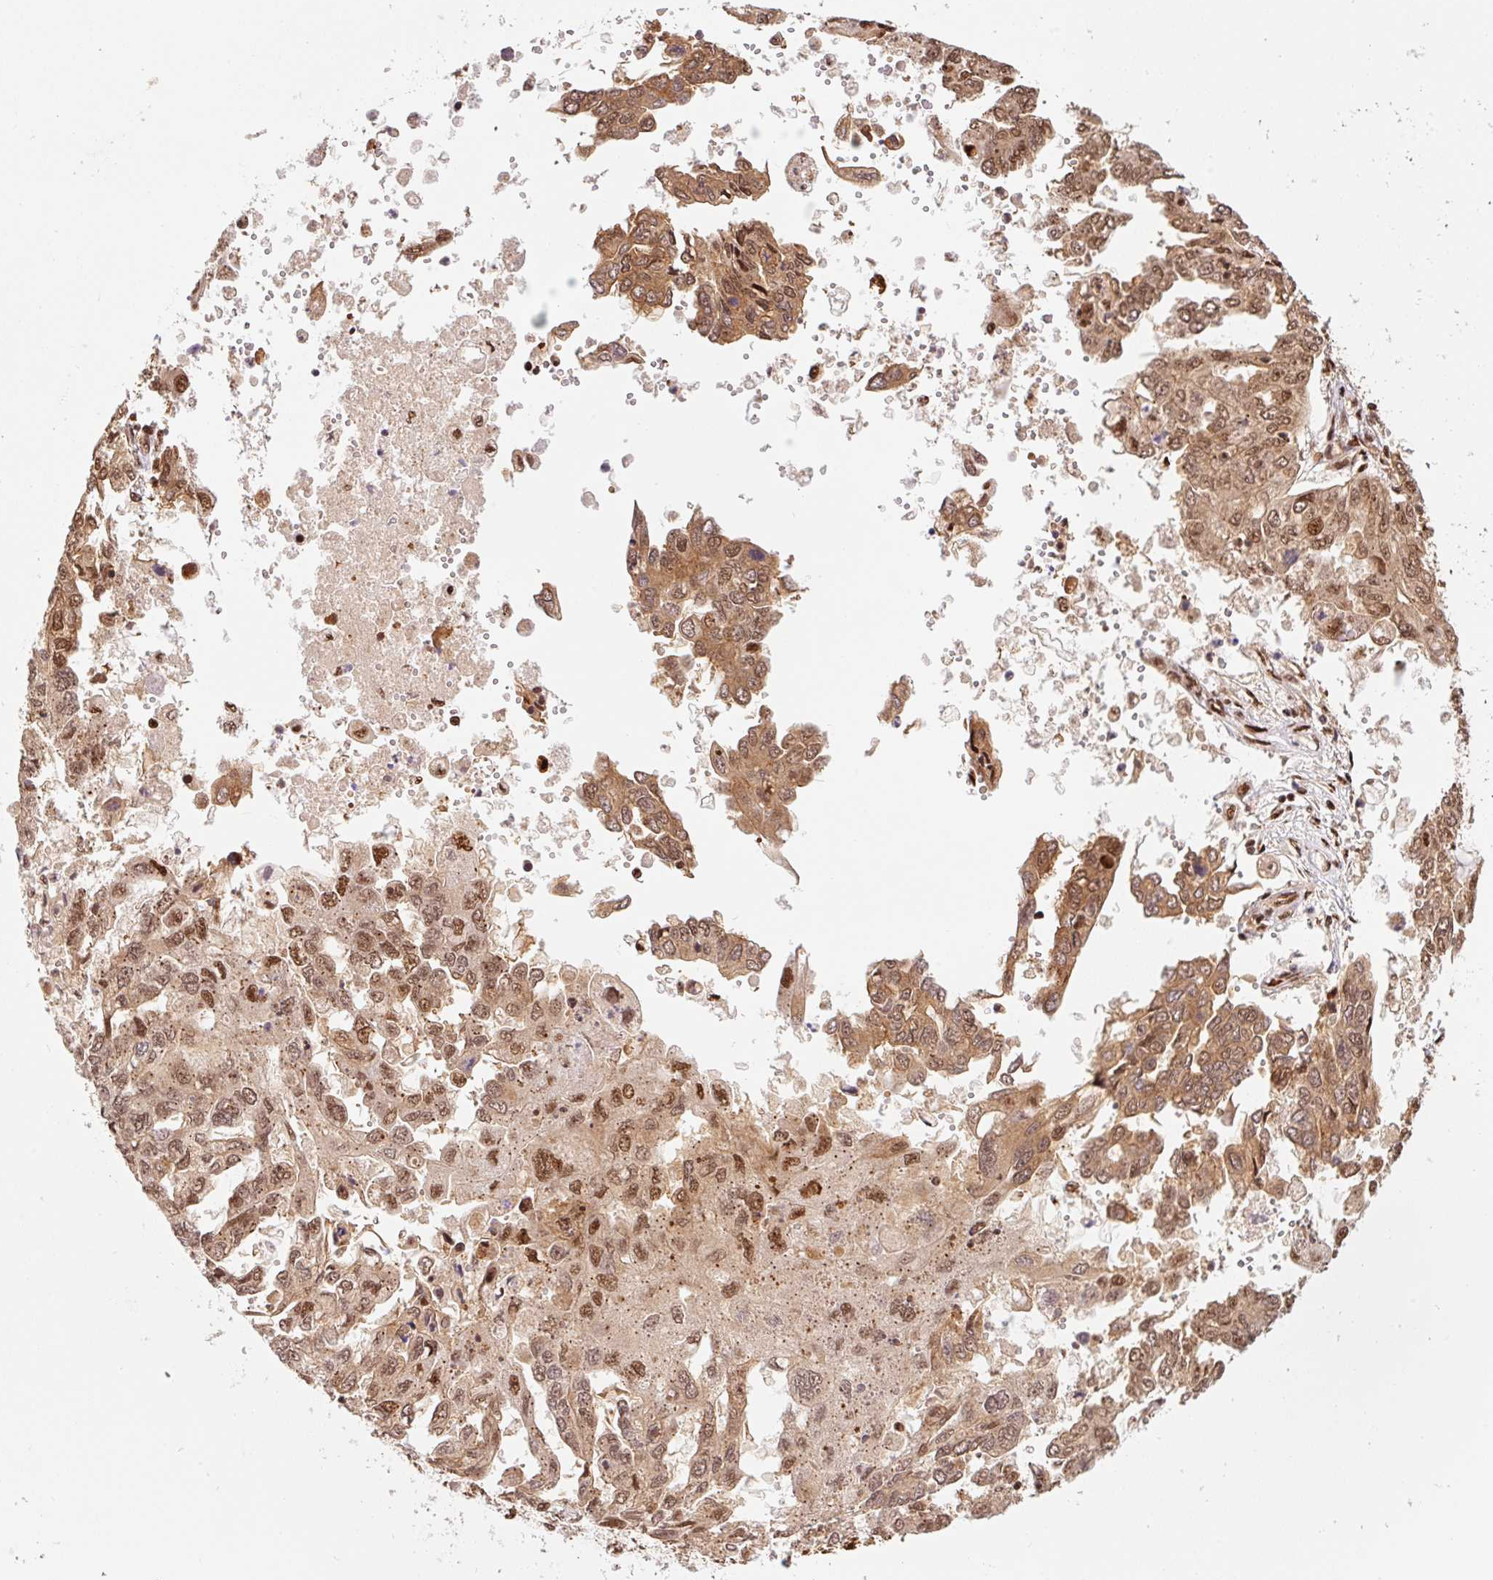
{"staining": {"intensity": "strong", "quantity": ">75%", "location": "nuclear"}, "tissue": "ovarian cancer", "cell_type": "Tumor cells", "image_type": "cancer", "snomed": [{"axis": "morphology", "description": "Cystadenocarcinoma, serous, NOS"}, {"axis": "topography", "description": "Ovary"}], "caption": "This is an image of immunohistochemistry staining of serous cystadenocarcinoma (ovarian), which shows strong expression in the nuclear of tumor cells.", "gene": "GPR139", "patient": {"sex": "female", "age": 53}}